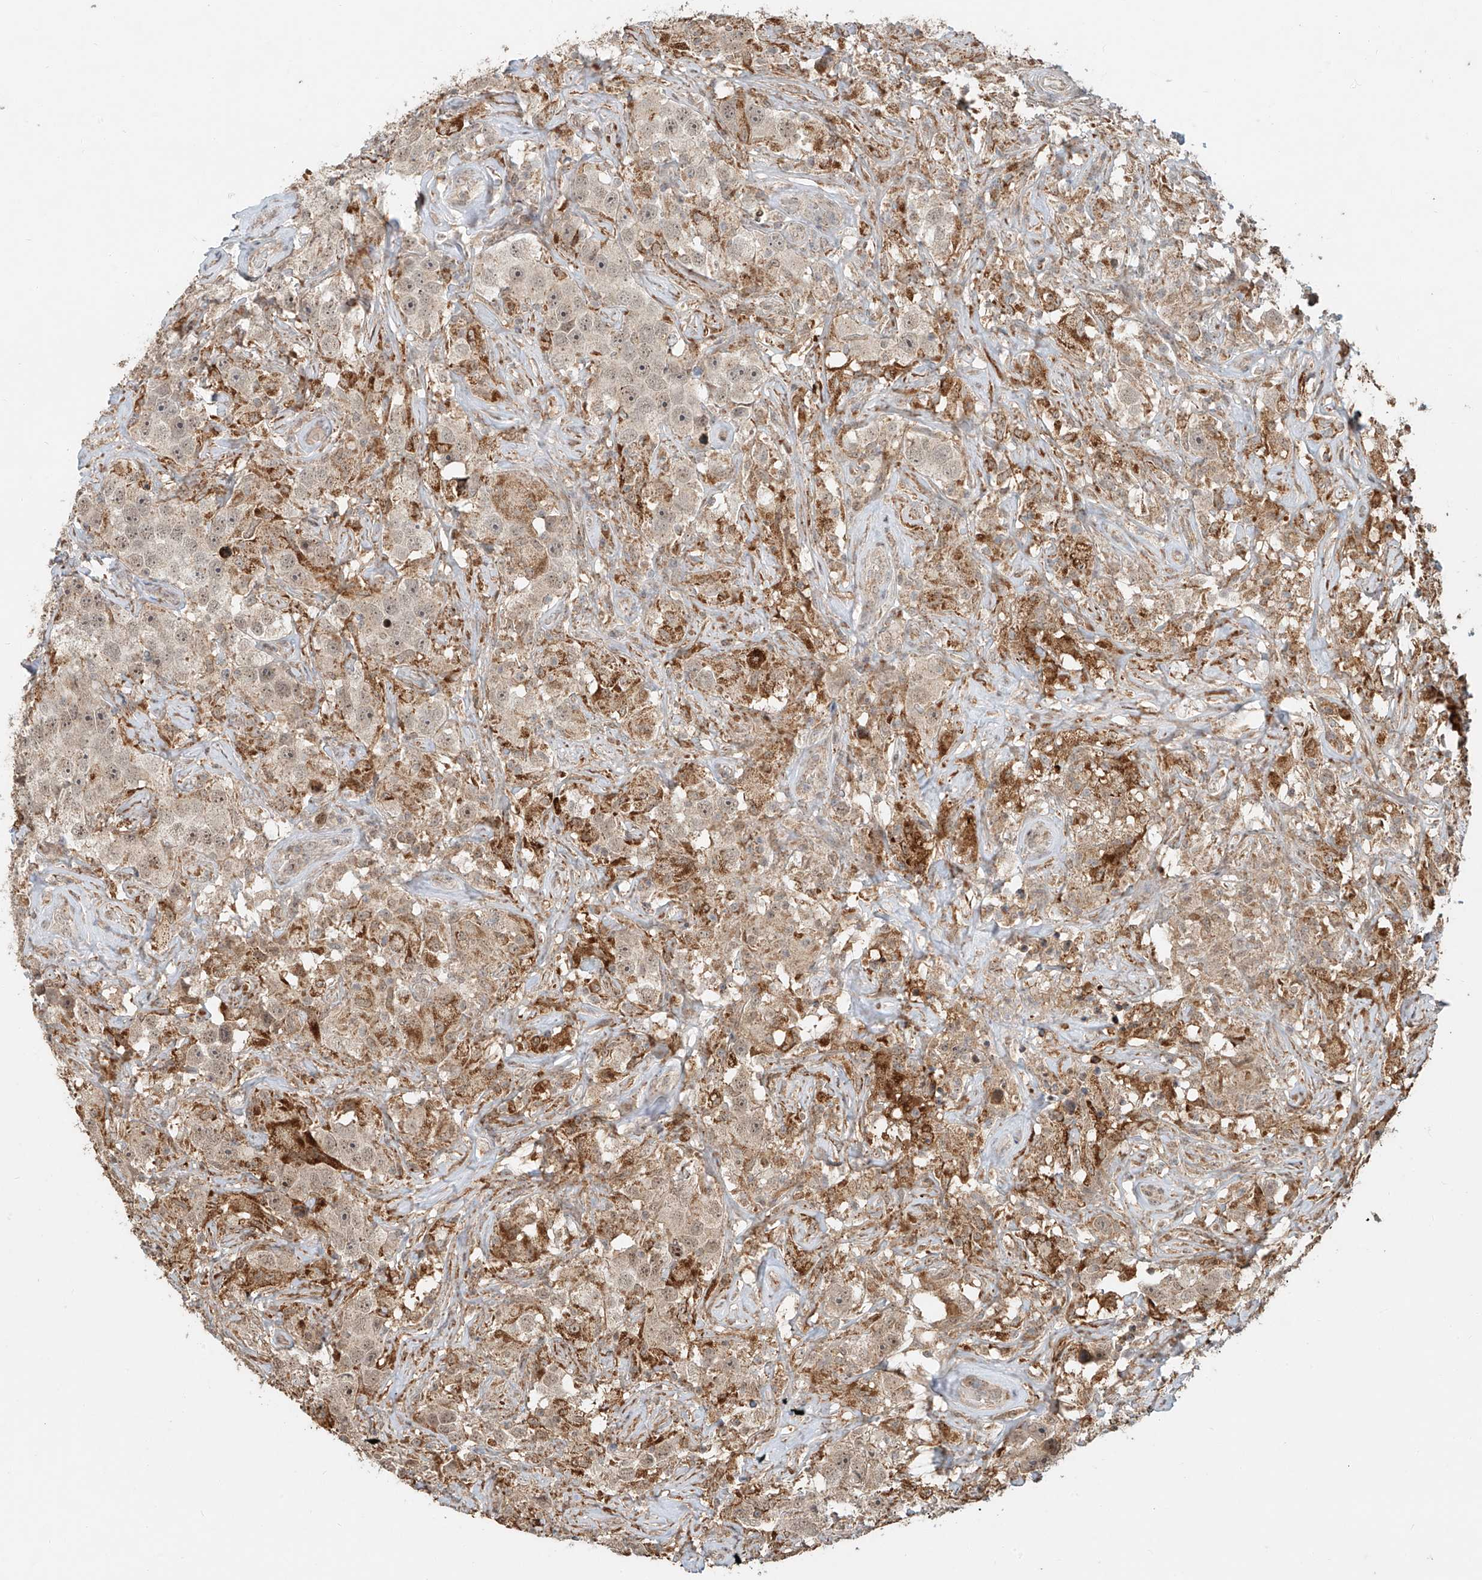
{"staining": {"intensity": "weak", "quantity": "<25%", "location": "cytoplasmic/membranous,nuclear"}, "tissue": "testis cancer", "cell_type": "Tumor cells", "image_type": "cancer", "snomed": [{"axis": "morphology", "description": "Seminoma, NOS"}, {"axis": "topography", "description": "Testis"}], "caption": "High power microscopy micrograph of an immunohistochemistry micrograph of testis cancer (seminoma), revealing no significant expression in tumor cells.", "gene": "SYTL3", "patient": {"sex": "male", "age": 49}}